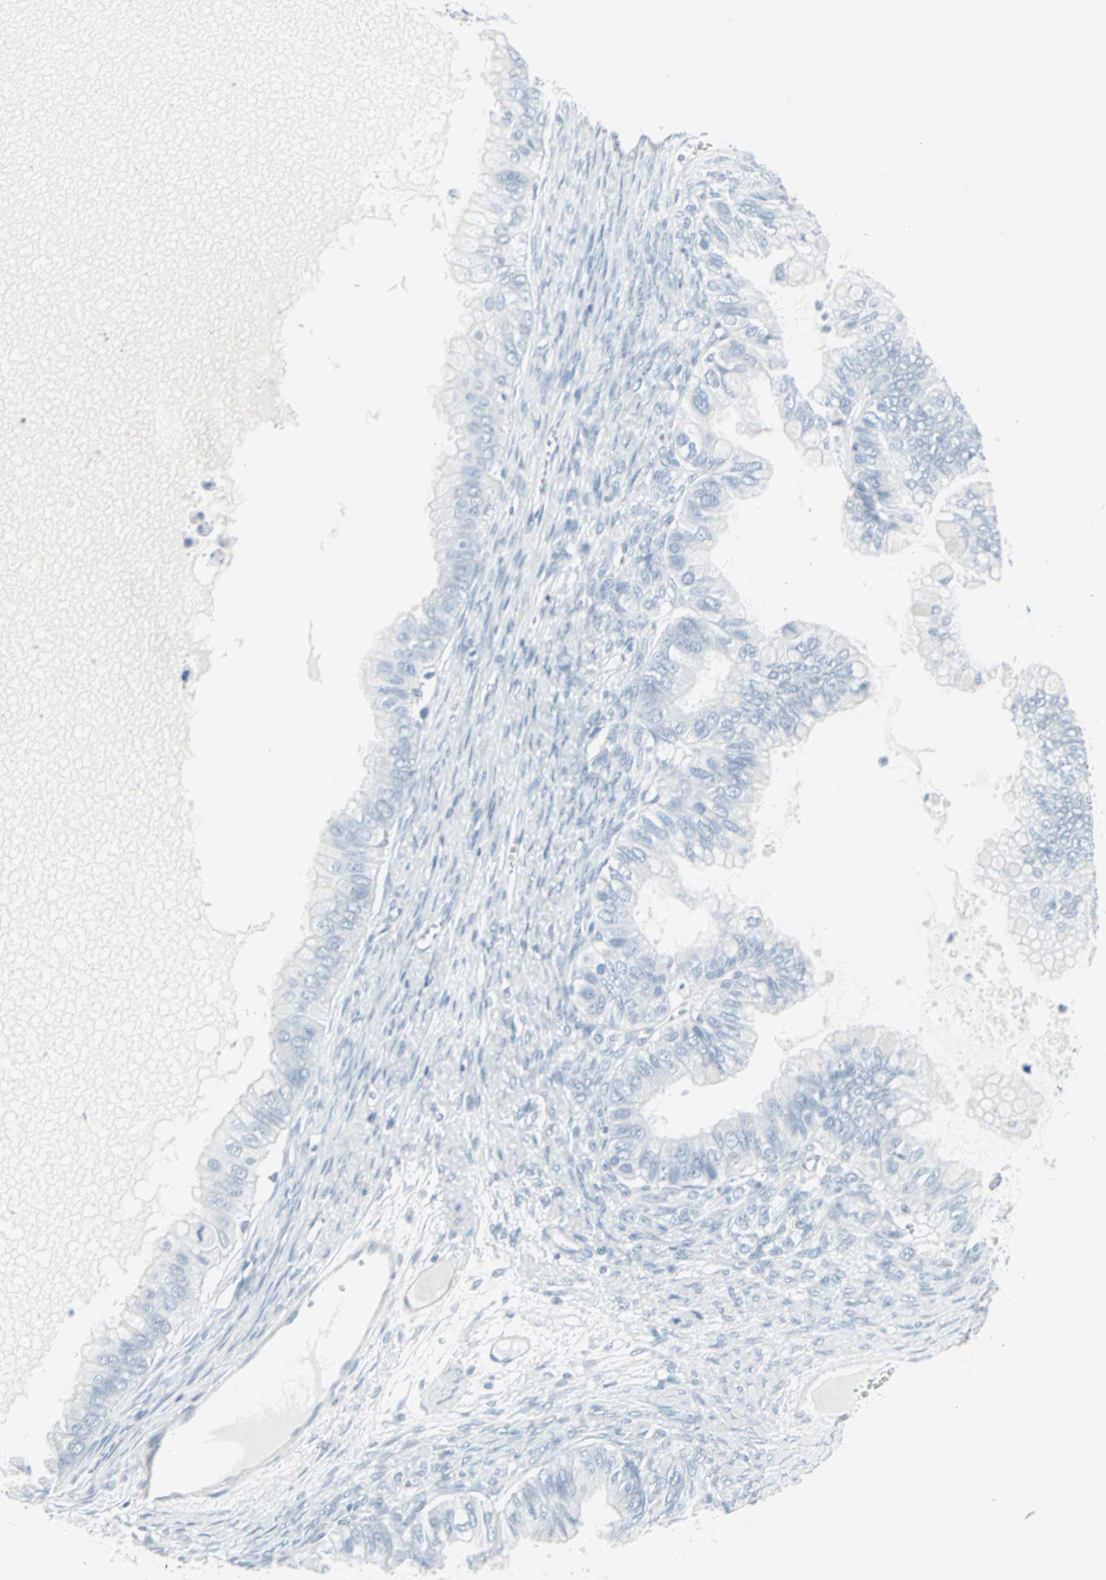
{"staining": {"intensity": "negative", "quantity": "none", "location": "none"}, "tissue": "ovarian cancer", "cell_type": "Tumor cells", "image_type": "cancer", "snomed": [{"axis": "morphology", "description": "Cystadenocarcinoma, mucinous, NOS"}, {"axis": "topography", "description": "Ovary"}], "caption": "DAB (3,3'-diaminobenzidine) immunohistochemical staining of human mucinous cystadenocarcinoma (ovarian) demonstrates no significant expression in tumor cells. (DAB (3,3'-diaminobenzidine) immunohistochemistry (IHC) visualized using brightfield microscopy, high magnification).", "gene": "LANCL3", "patient": {"sex": "female", "age": 80}}